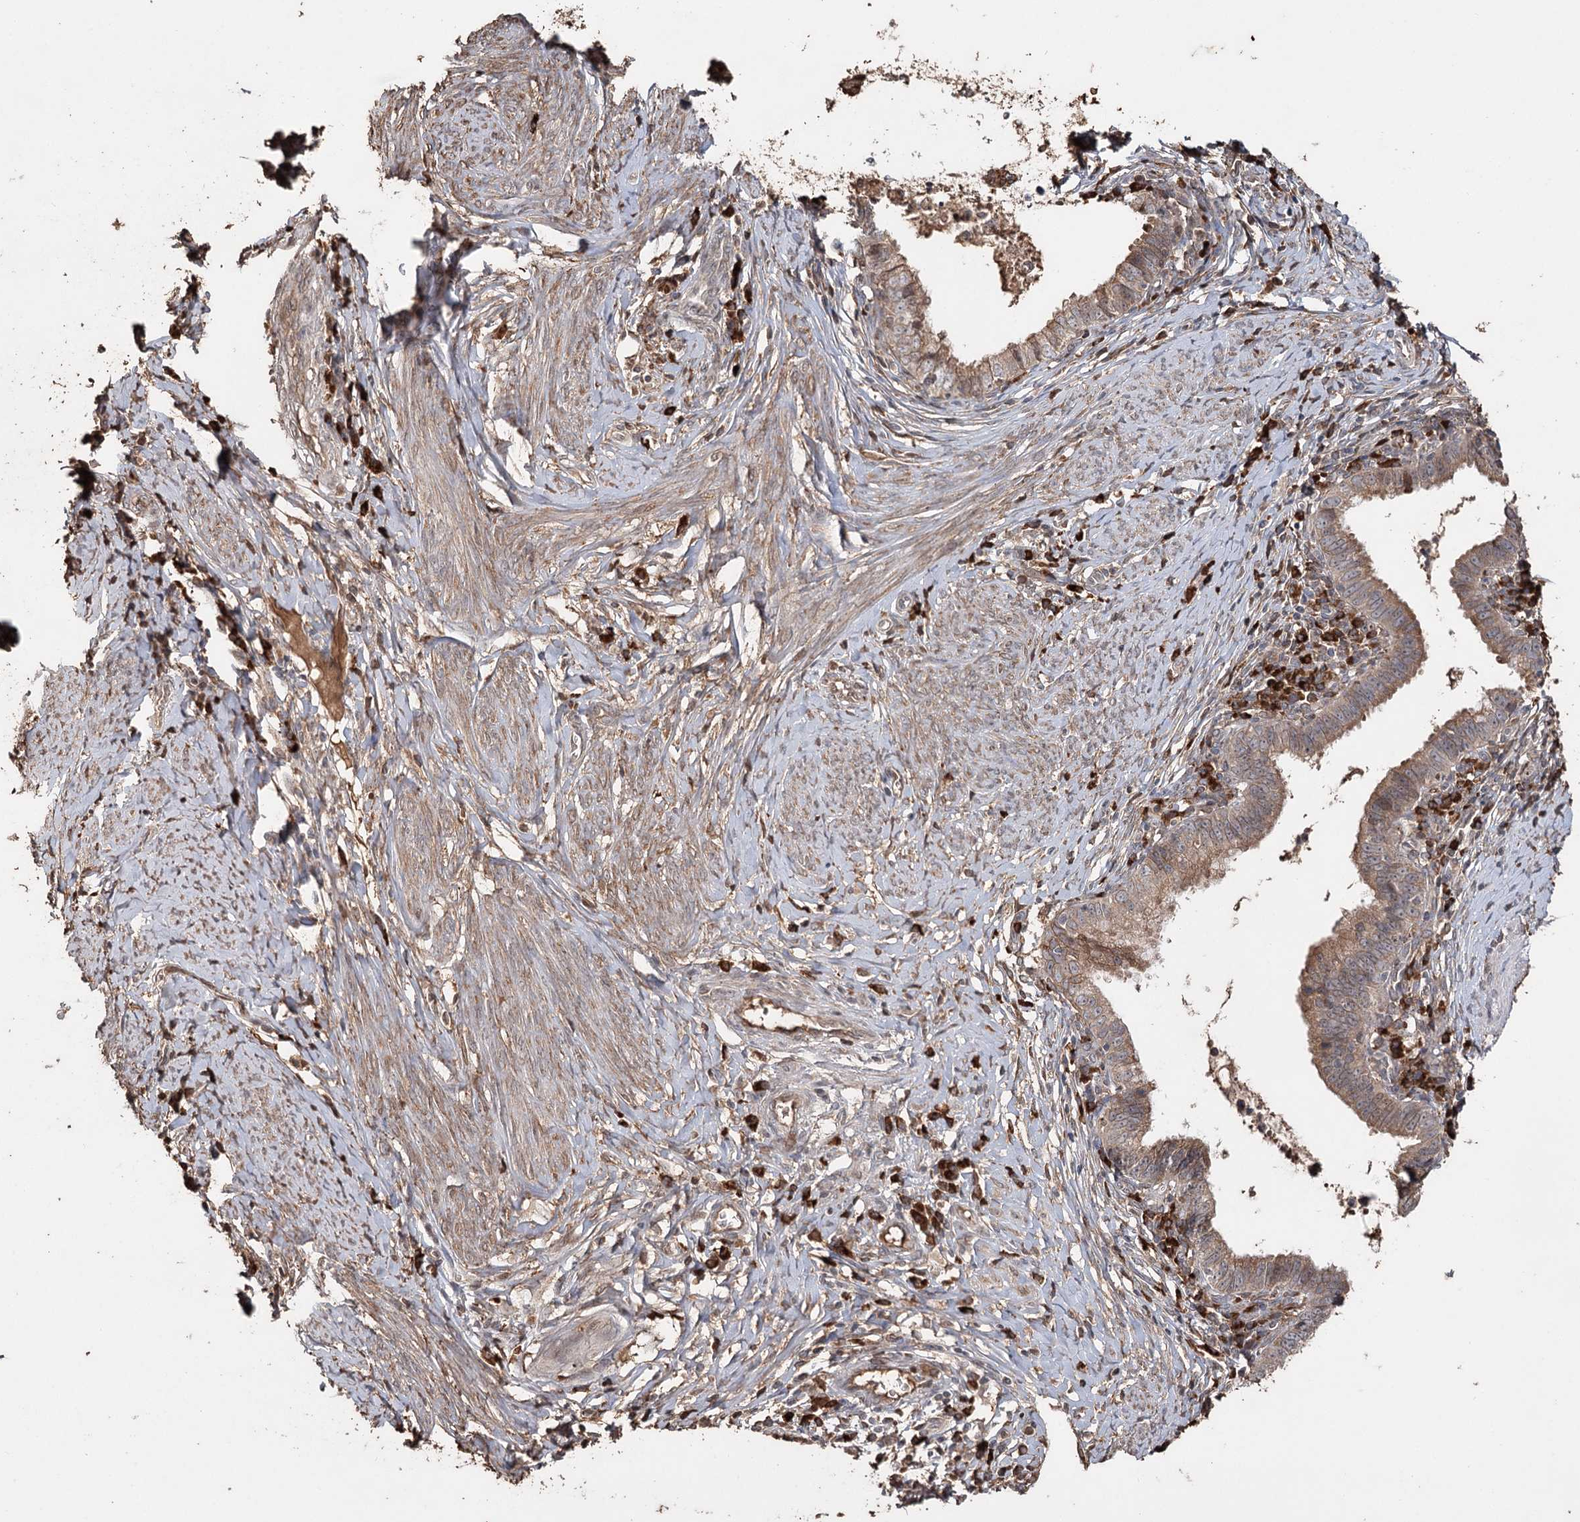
{"staining": {"intensity": "moderate", "quantity": ">75%", "location": "cytoplasmic/membranous"}, "tissue": "cervical cancer", "cell_type": "Tumor cells", "image_type": "cancer", "snomed": [{"axis": "morphology", "description": "Adenocarcinoma, NOS"}, {"axis": "topography", "description": "Cervix"}], "caption": "A brown stain highlights moderate cytoplasmic/membranous staining of a protein in cervical cancer (adenocarcinoma) tumor cells.", "gene": "SYVN1", "patient": {"sex": "female", "age": 36}}